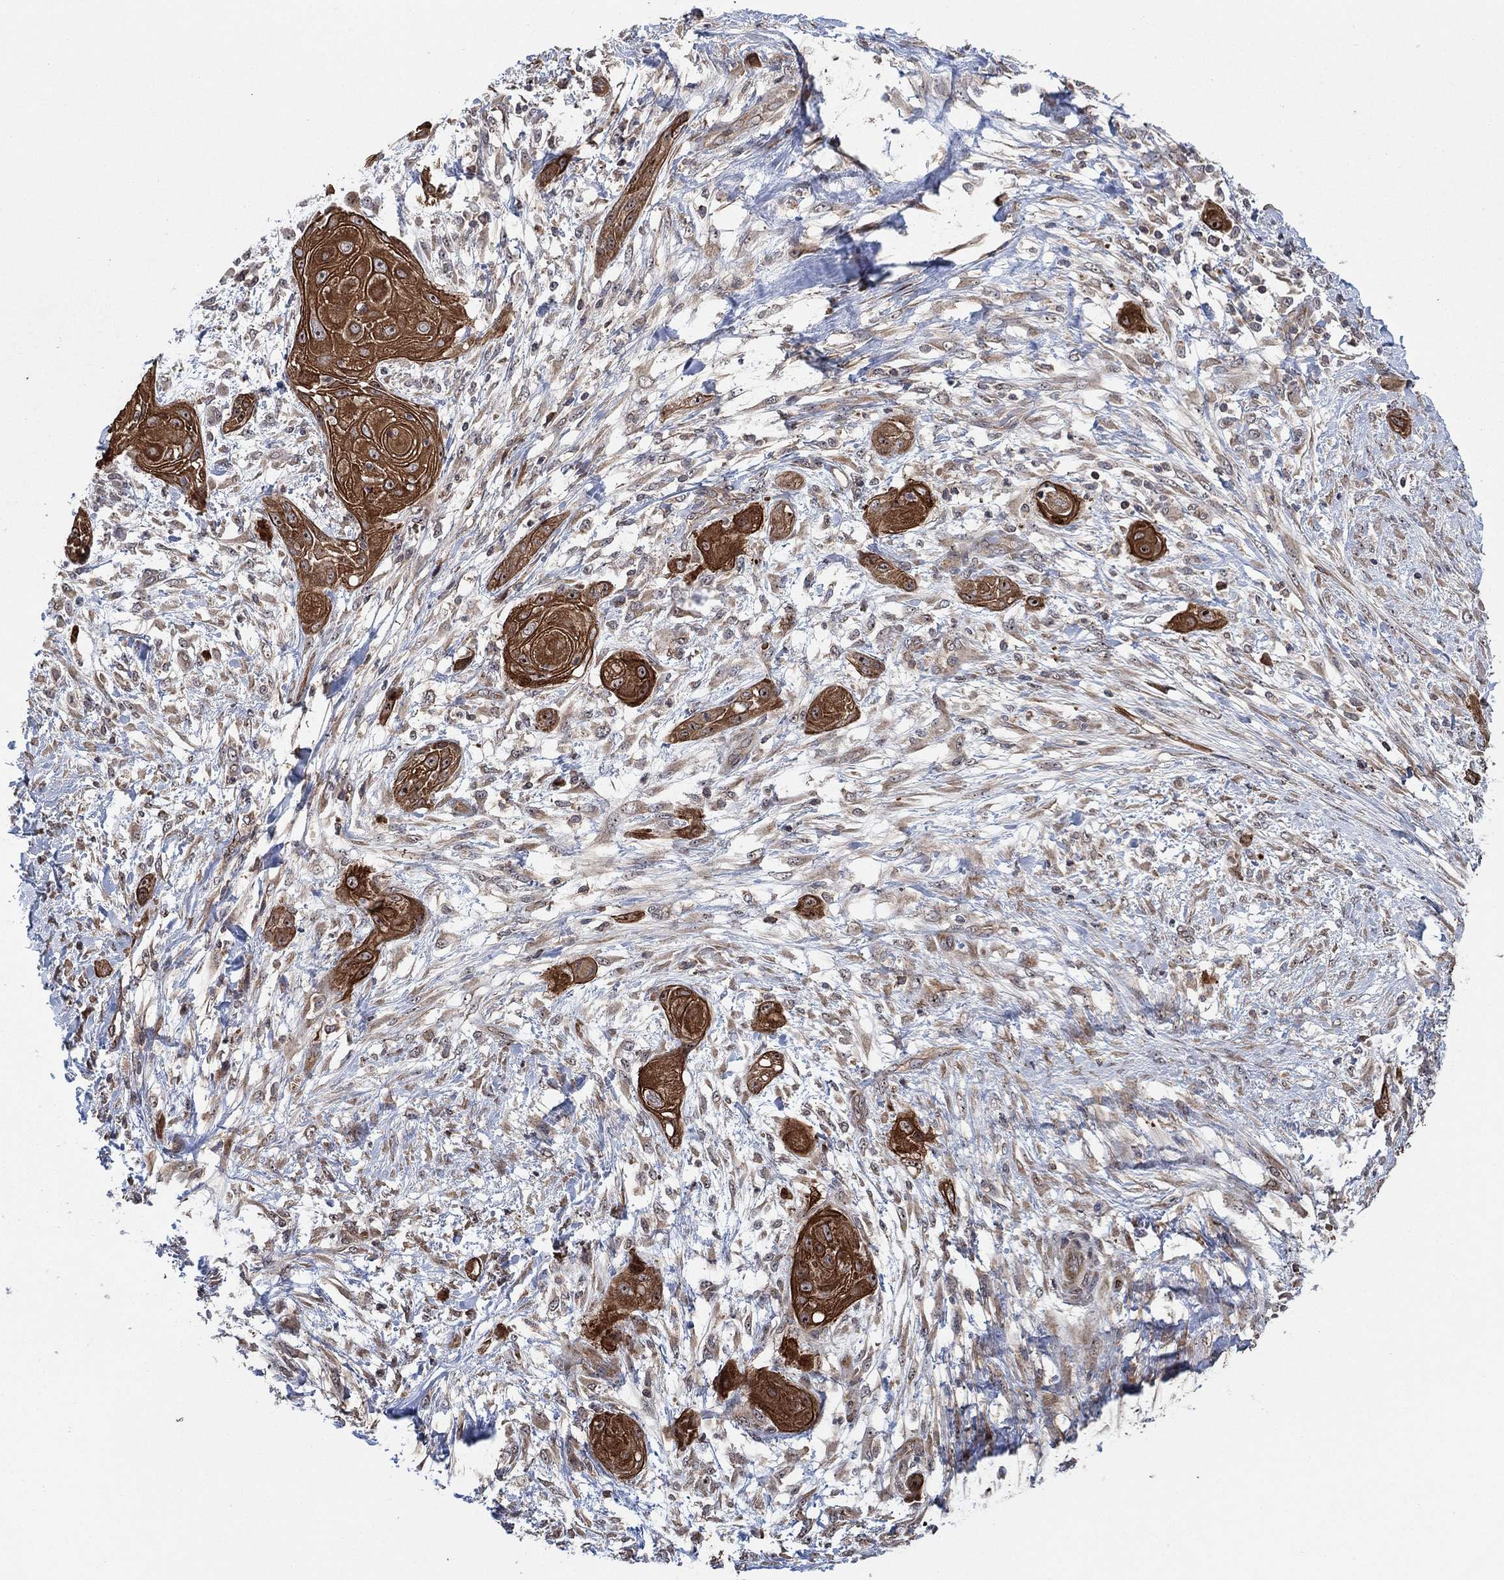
{"staining": {"intensity": "strong", "quantity": ">75%", "location": "cytoplasmic/membranous"}, "tissue": "skin cancer", "cell_type": "Tumor cells", "image_type": "cancer", "snomed": [{"axis": "morphology", "description": "Squamous cell carcinoma, NOS"}, {"axis": "topography", "description": "Skin"}], "caption": "The image demonstrates immunohistochemical staining of skin cancer (squamous cell carcinoma). There is strong cytoplasmic/membranous expression is seen in approximately >75% of tumor cells.", "gene": "TMCO1", "patient": {"sex": "male", "age": 62}}